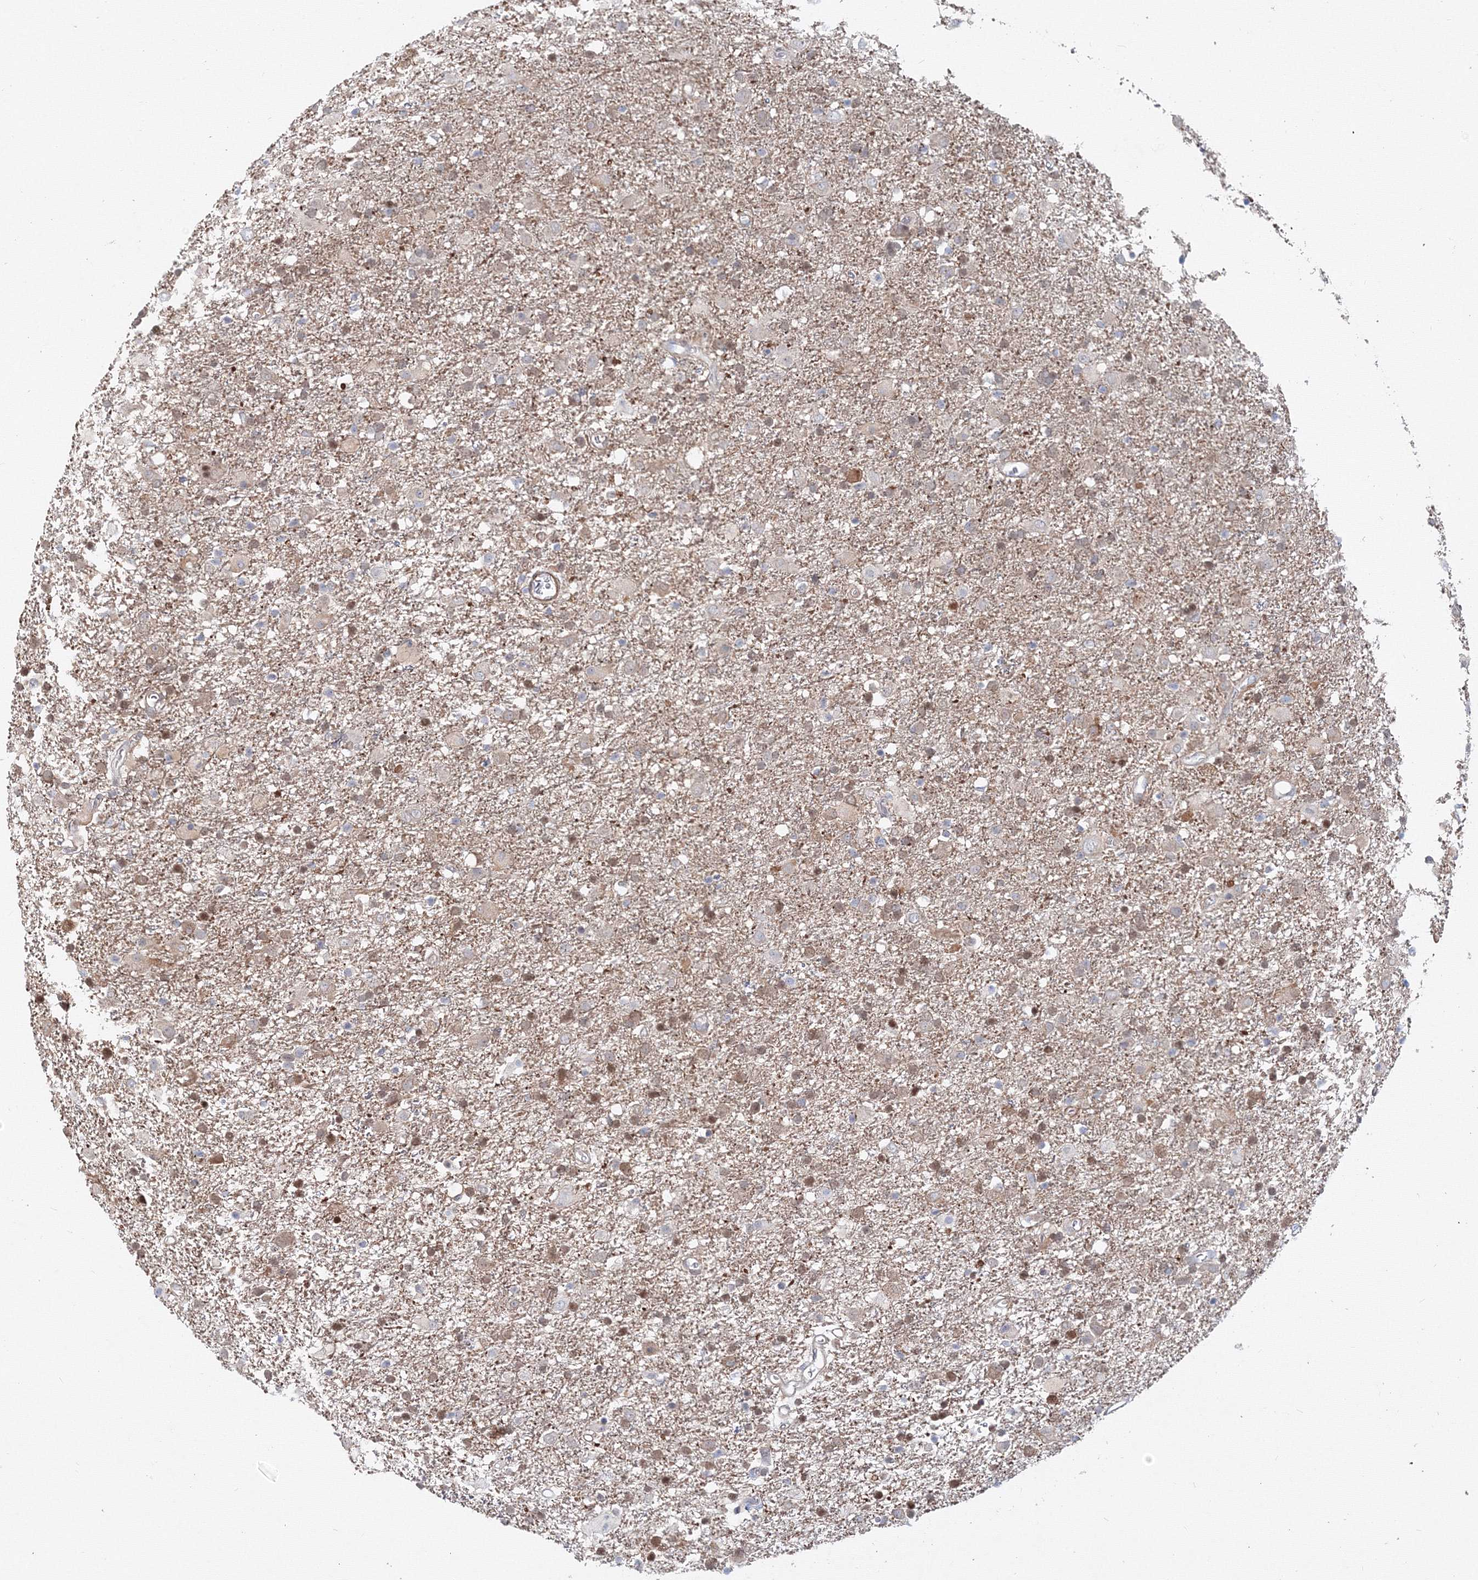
{"staining": {"intensity": "weak", "quantity": "<25%", "location": "cytoplasmic/membranous"}, "tissue": "glioma", "cell_type": "Tumor cells", "image_type": "cancer", "snomed": [{"axis": "morphology", "description": "Glioma, malignant, Low grade"}, {"axis": "topography", "description": "Brain"}], "caption": "Protein analysis of glioma shows no significant positivity in tumor cells.", "gene": "ARHGAP21", "patient": {"sex": "male", "age": 65}}